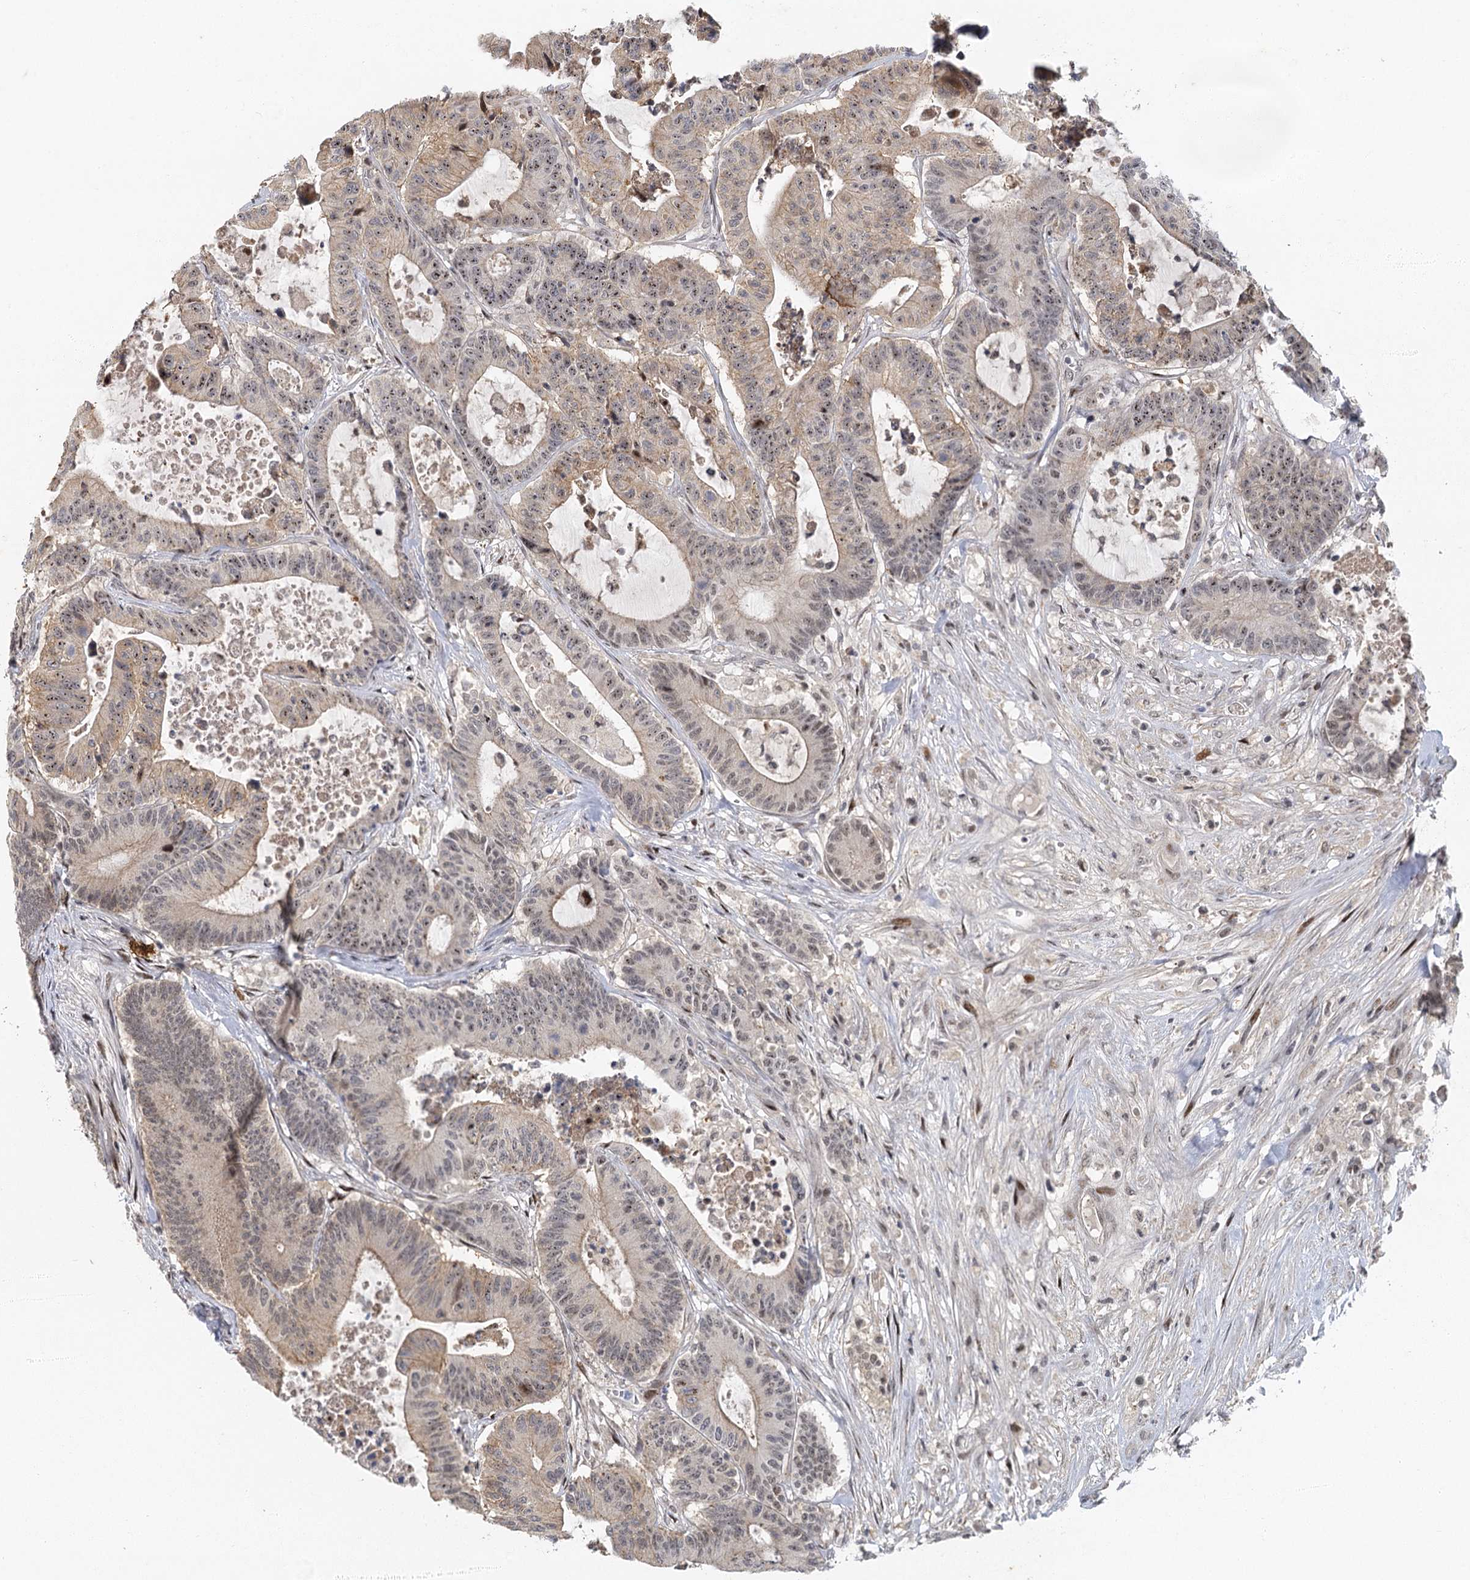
{"staining": {"intensity": "weak", "quantity": "25%-75%", "location": "nuclear"}, "tissue": "colorectal cancer", "cell_type": "Tumor cells", "image_type": "cancer", "snomed": [{"axis": "morphology", "description": "Adenocarcinoma, NOS"}, {"axis": "topography", "description": "Colon"}], "caption": "This photomicrograph demonstrates immunohistochemistry (IHC) staining of human colorectal adenocarcinoma, with low weak nuclear staining in about 25%-75% of tumor cells.", "gene": "IL11RA", "patient": {"sex": "female", "age": 84}}